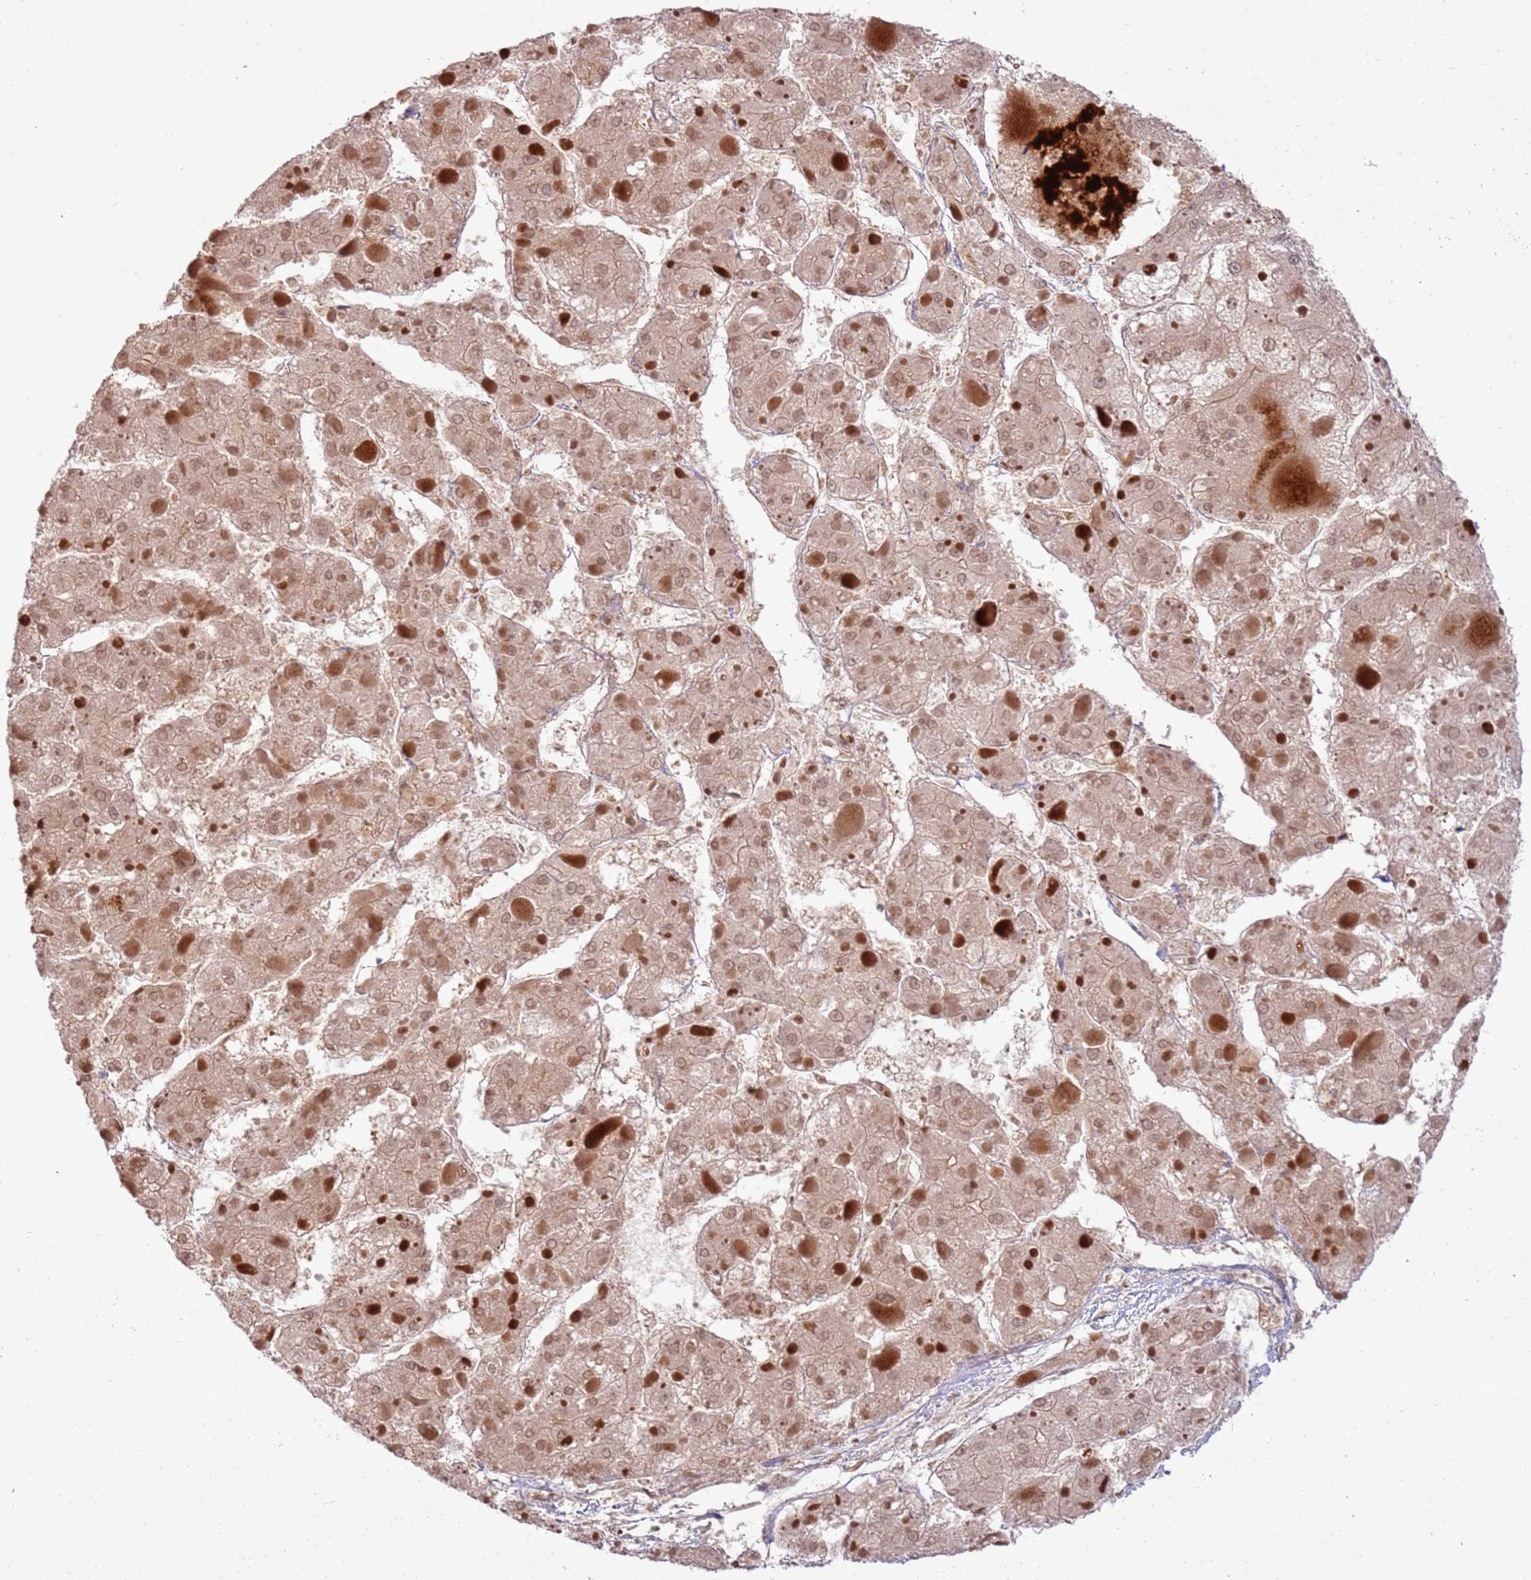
{"staining": {"intensity": "weak", "quantity": ">75%", "location": "cytoplasmic/membranous,nuclear"}, "tissue": "liver cancer", "cell_type": "Tumor cells", "image_type": "cancer", "snomed": [{"axis": "morphology", "description": "Carcinoma, Hepatocellular, NOS"}, {"axis": "topography", "description": "Liver"}], "caption": "Protein expression analysis of human liver cancer (hepatocellular carcinoma) reveals weak cytoplasmic/membranous and nuclear positivity in about >75% of tumor cells.", "gene": "KLHL36", "patient": {"sex": "female", "age": 73}}